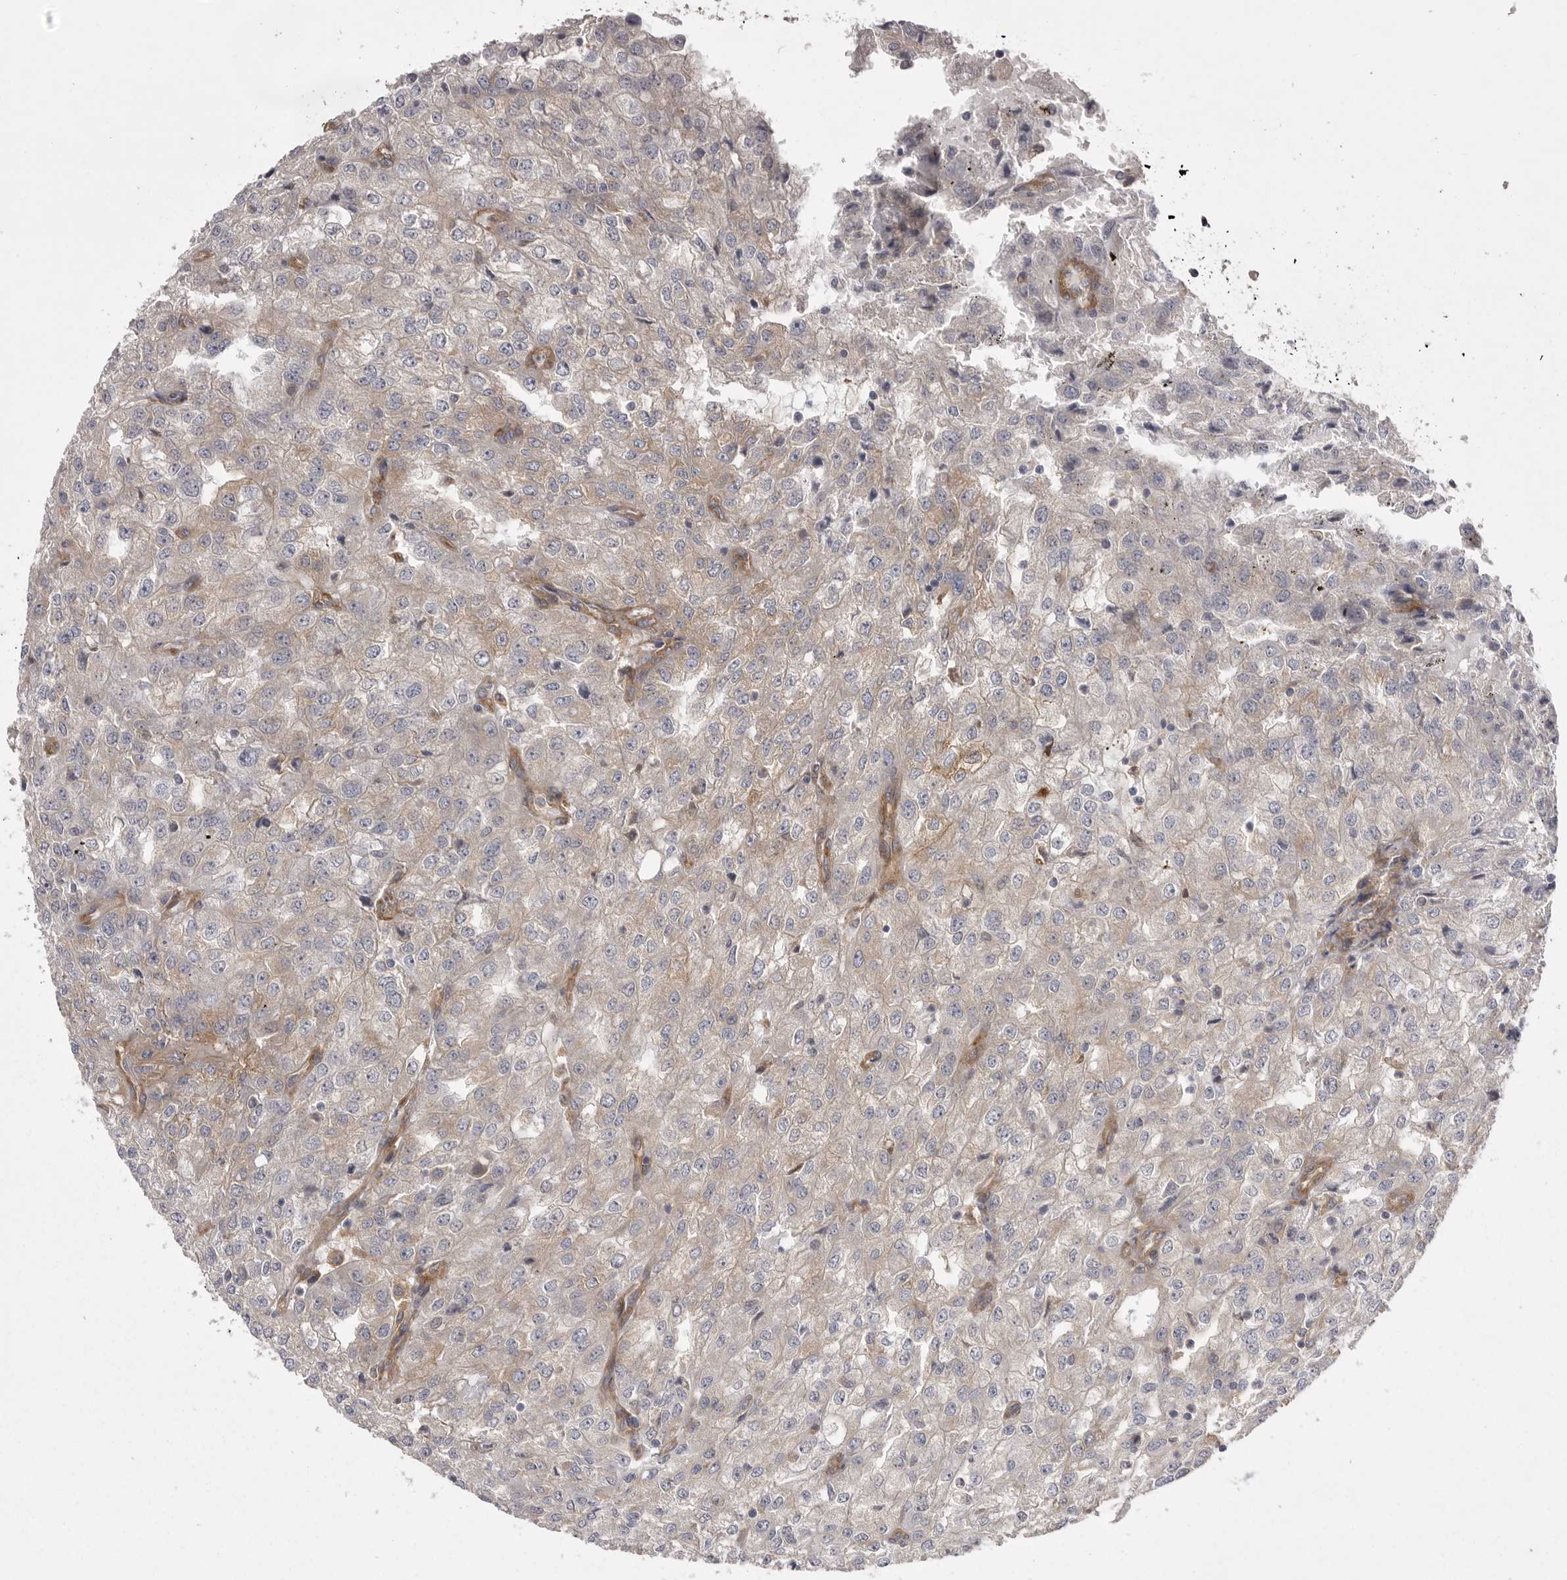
{"staining": {"intensity": "negative", "quantity": "none", "location": "none"}, "tissue": "renal cancer", "cell_type": "Tumor cells", "image_type": "cancer", "snomed": [{"axis": "morphology", "description": "Adenocarcinoma, NOS"}, {"axis": "topography", "description": "Kidney"}], "caption": "A photomicrograph of human renal cancer (adenocarcinoma) is negative for staining in tumor cells.", "gene": "OSBPL9", "patient": {"sex": "female", "age": 54}}